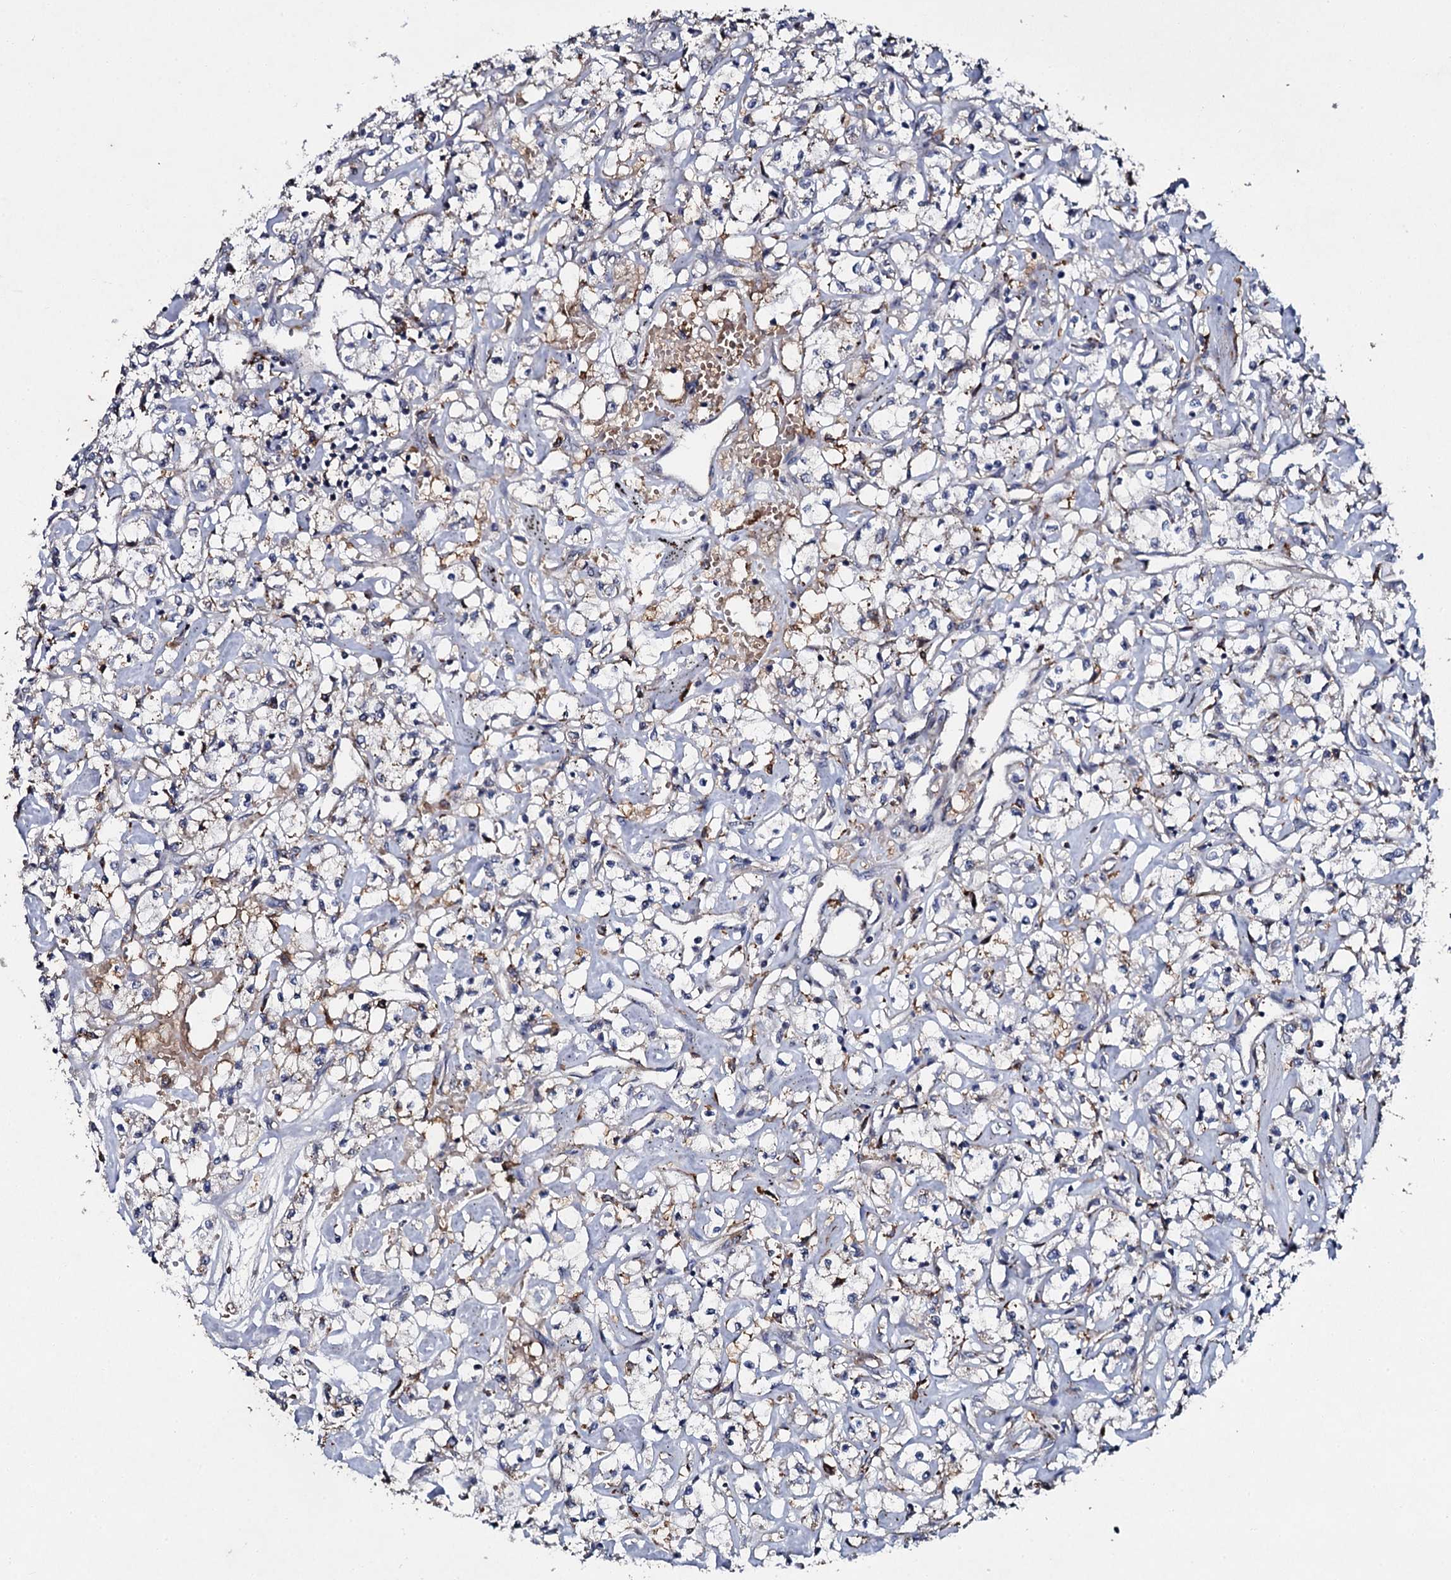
{"staining": {"intensity": "weak", "quantity": "<25%", "location": "cytoplasmic/membranous"}, "tissue": "renal cancer", "cell_type": "Tumor cells", "image_type": "cancer", "snomed": [{"axis": "morphology", "description": "Adenocarcinoma, NOS"}, {"axis": "topography", "description": "Kidney"}], "caption": "An IHC micrograph of renal cancer is shown. There is no staining in tumor cells of renal cancer.", "gene": "LRRC28", "patient": {"sex": "female", "age": 59}}